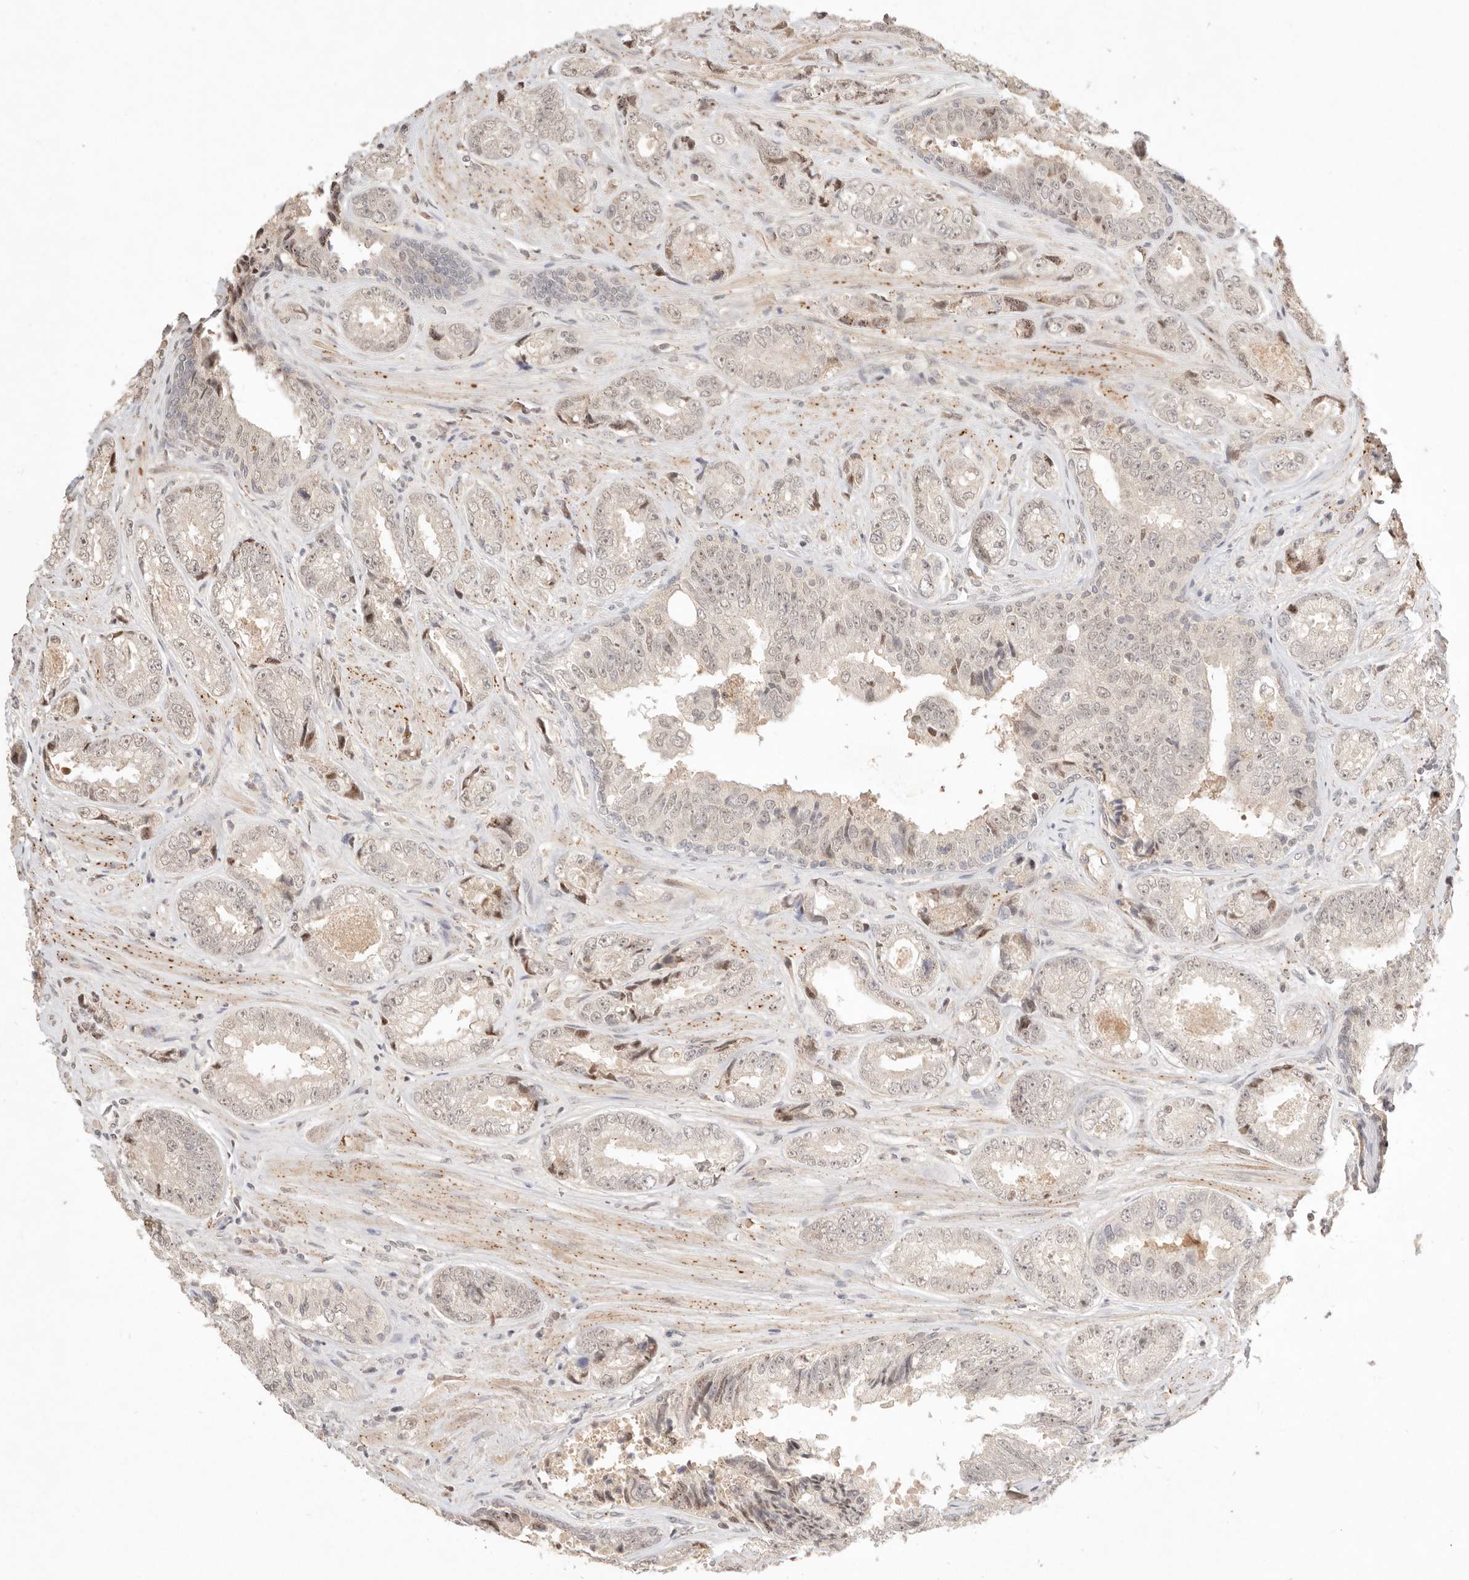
{"staining": {"intensity": "weak", "quantity": ">75%", "location": "nuclear"}, "tissue": "prostate cancer", "cell_type": "Tumor cells", "image_type": "cancer", "snomed": [{"axis": "morphology", "description": "Adenocarcinoma, High grade"}, {"axis": "topography", "description": "Prostate"}], "caption": "A low amount of weak nuclear positivity is seen in about >75% of tumor cells in prostate high-grade adenocarcinoma tissue.", "gene": "MEP1A", "patient": {"sex": "male", "age": 61}}